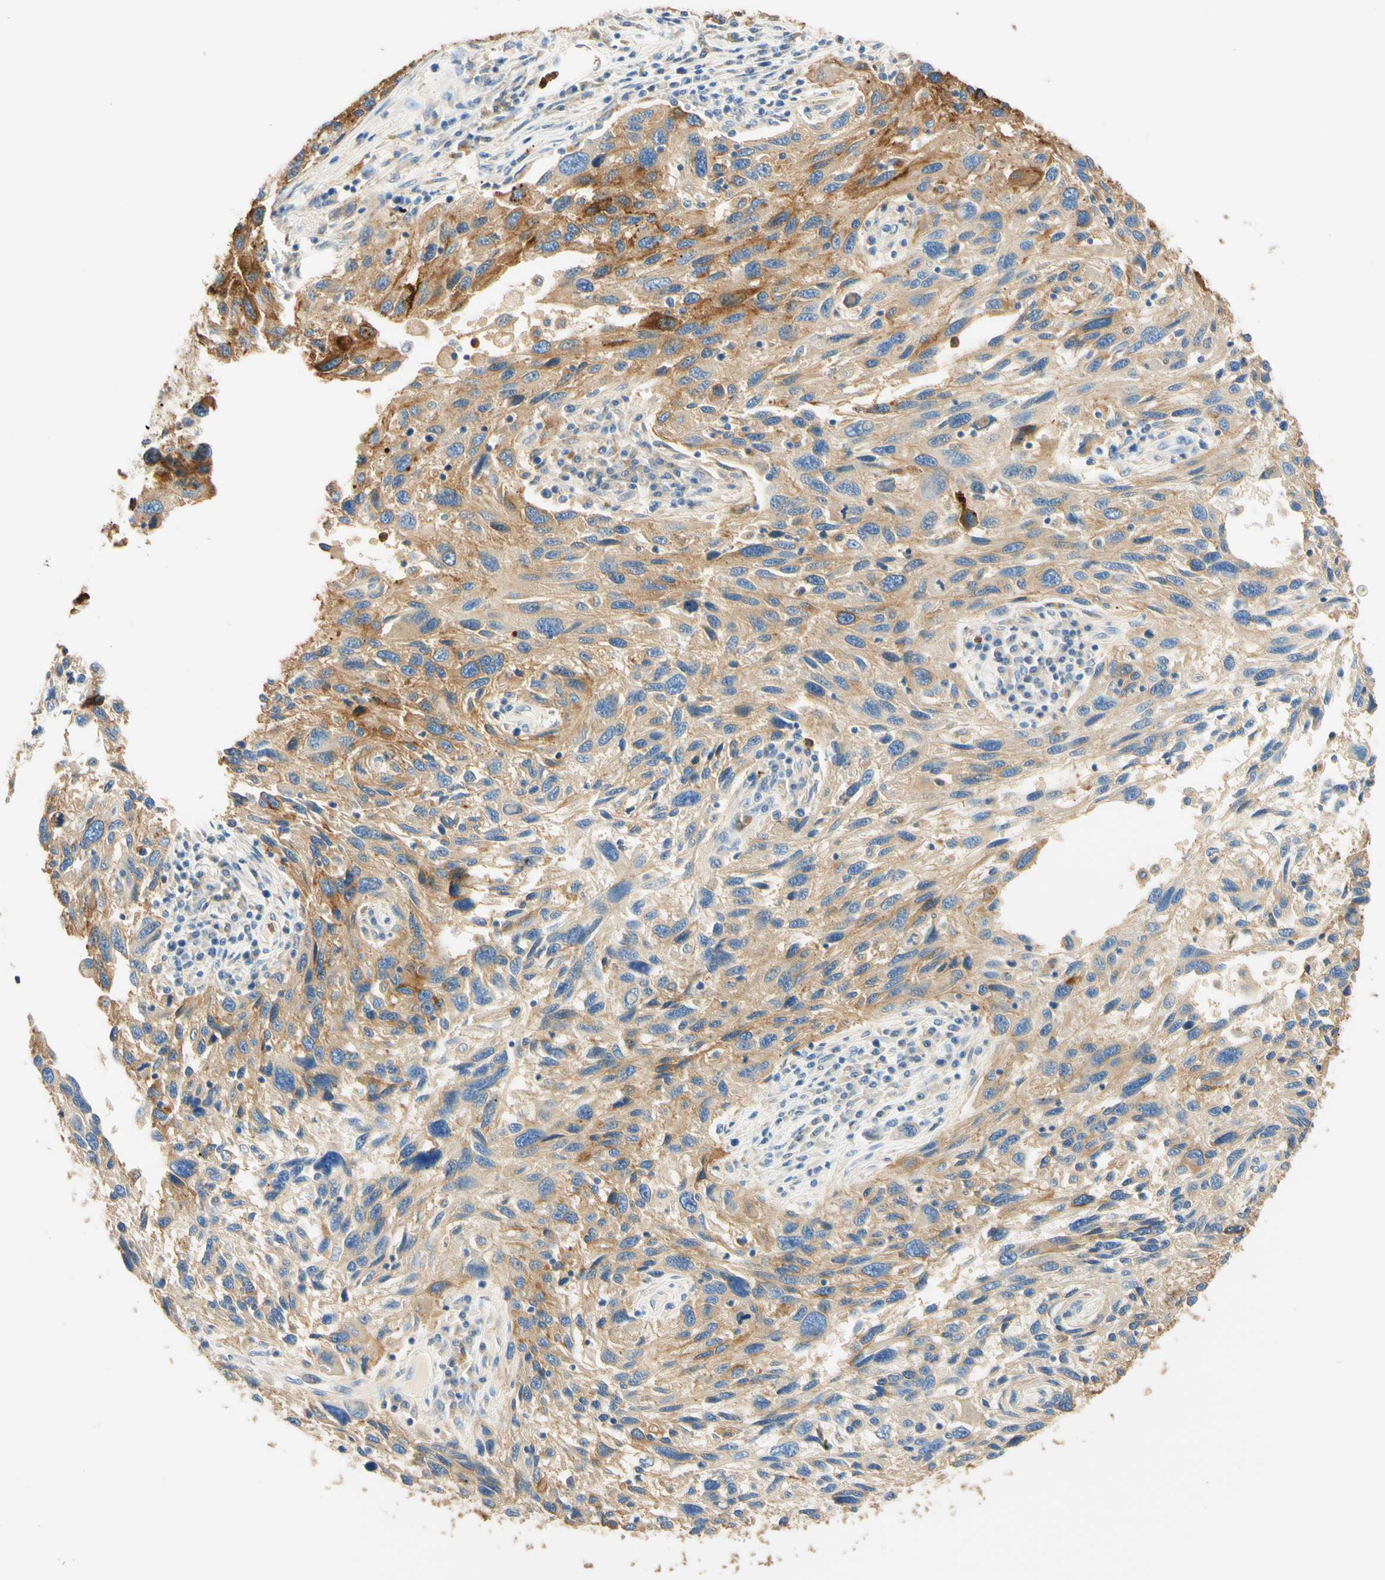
{"staining": {"intensity": "moderate", "quantity": "25%-75%", "location": "cytoplasmic/membranous"}, "tissue": "melanoma", "cell_type": "Tumor cells", "image_type": "cancer", "snomed": [{"axis": "morphology", "description": "Malignant melanoma, NOS"}, {"axis": "topography", "description": "Skin"}], "caption": "Melanoma tissue displays moderate cytoplasmic/membranous positivity in about 25%-75% of tumor cells", "gene": "CD63", "patient": {"sex": "male", "age": 53}}